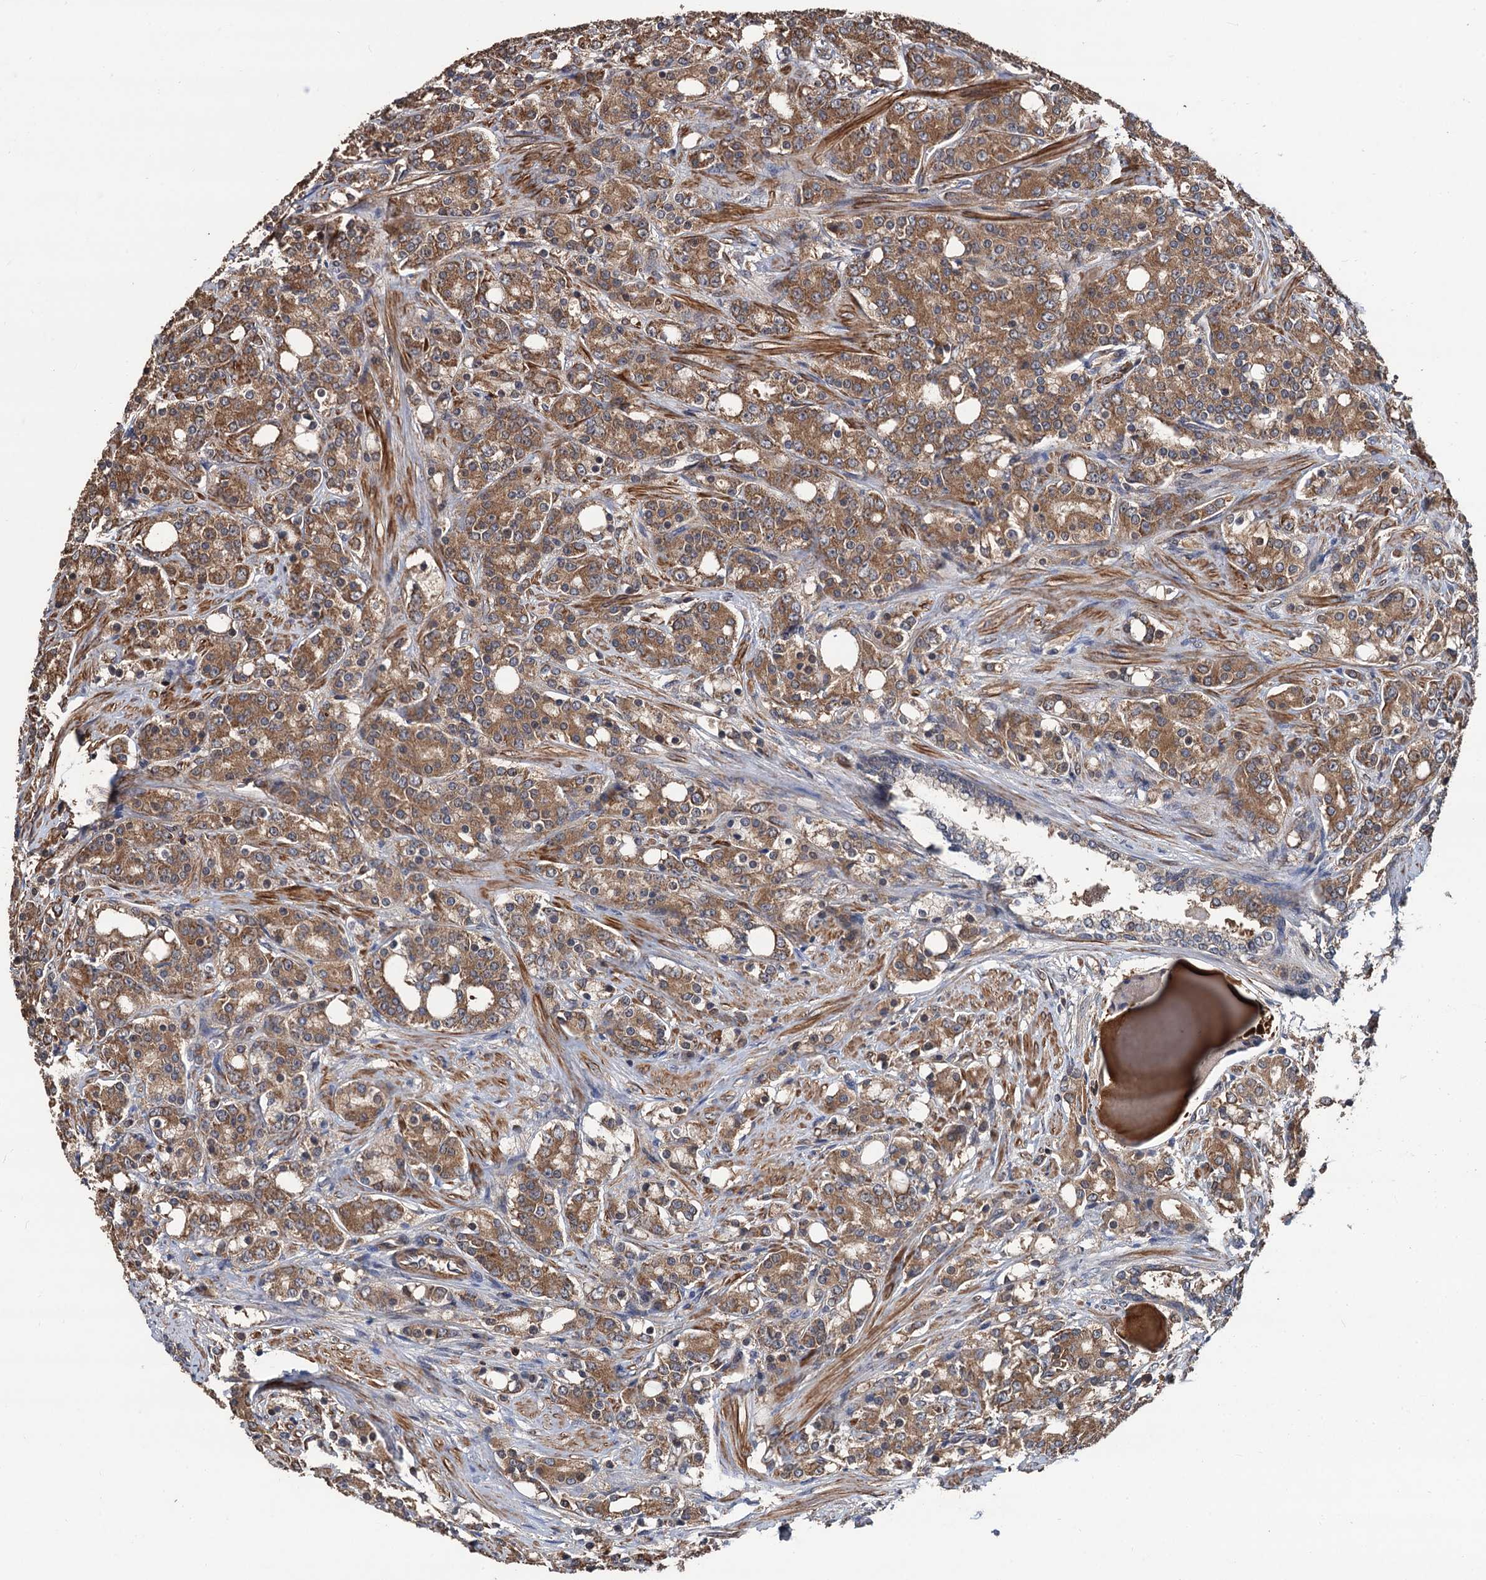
{"staining": {"intensity": "moderate", "quantity": ">75%", "location": "cytoplasmic/membranous"}, "tissue": "prostate cancer", "cell_type": "Tumor cells", "image_type": "cancer", "snomed": [{"axis": "morphology", "description": "Adenocarcinoma, High grade"}, {"axis": "topography", "description": "Prostate"}], "caption": "This image shows IHC staining of high-grade adenocarcinoma (prostate), with medium moderate cytoplasmic/membranous expression in approximately >75% of tumor cells.", "gene": "PPP4R1", "patient": {"sex": "male", "age": 62}}